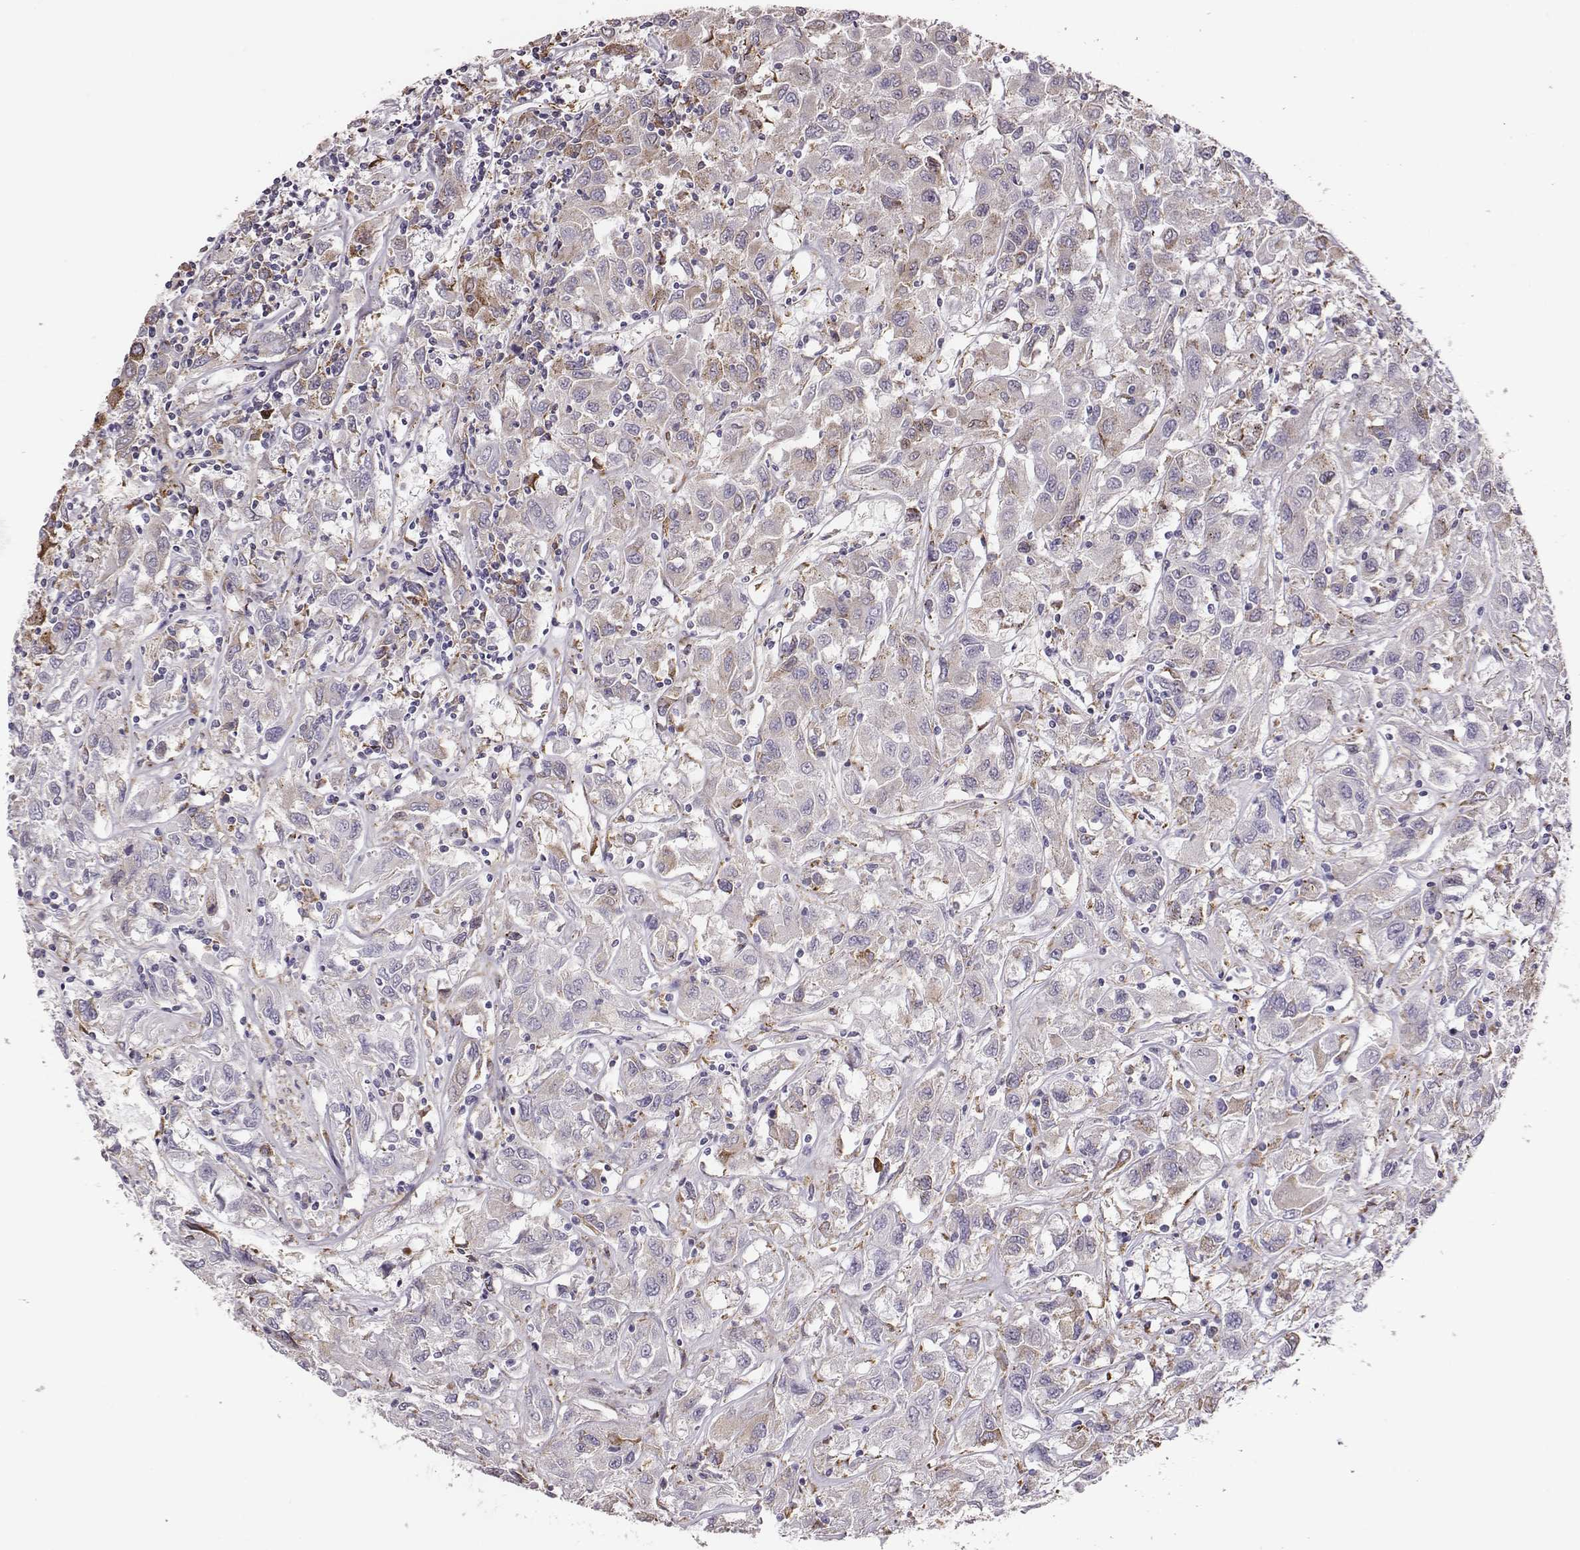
{"staining": {"intensity": "moderate", "quantity": "<25%", "location": "cytoplasmic/membranous"}, "tissue": "renal cancer", "cell_type": "Tumor cells", "image_type": "cancer", "snomed": [{"axis": "morphology", "description": "Adenocarcinoma, NOS"}, {"axis": "topography", "description": "Kidney"}], "caption": "Adenocarcinoma (renal) stained for a protein demonstrates moderate cytoplasmic/membranous positivity in tumor cells.", "gene": "SELENOI", "patient": {"sex": "female", "age": 76}}